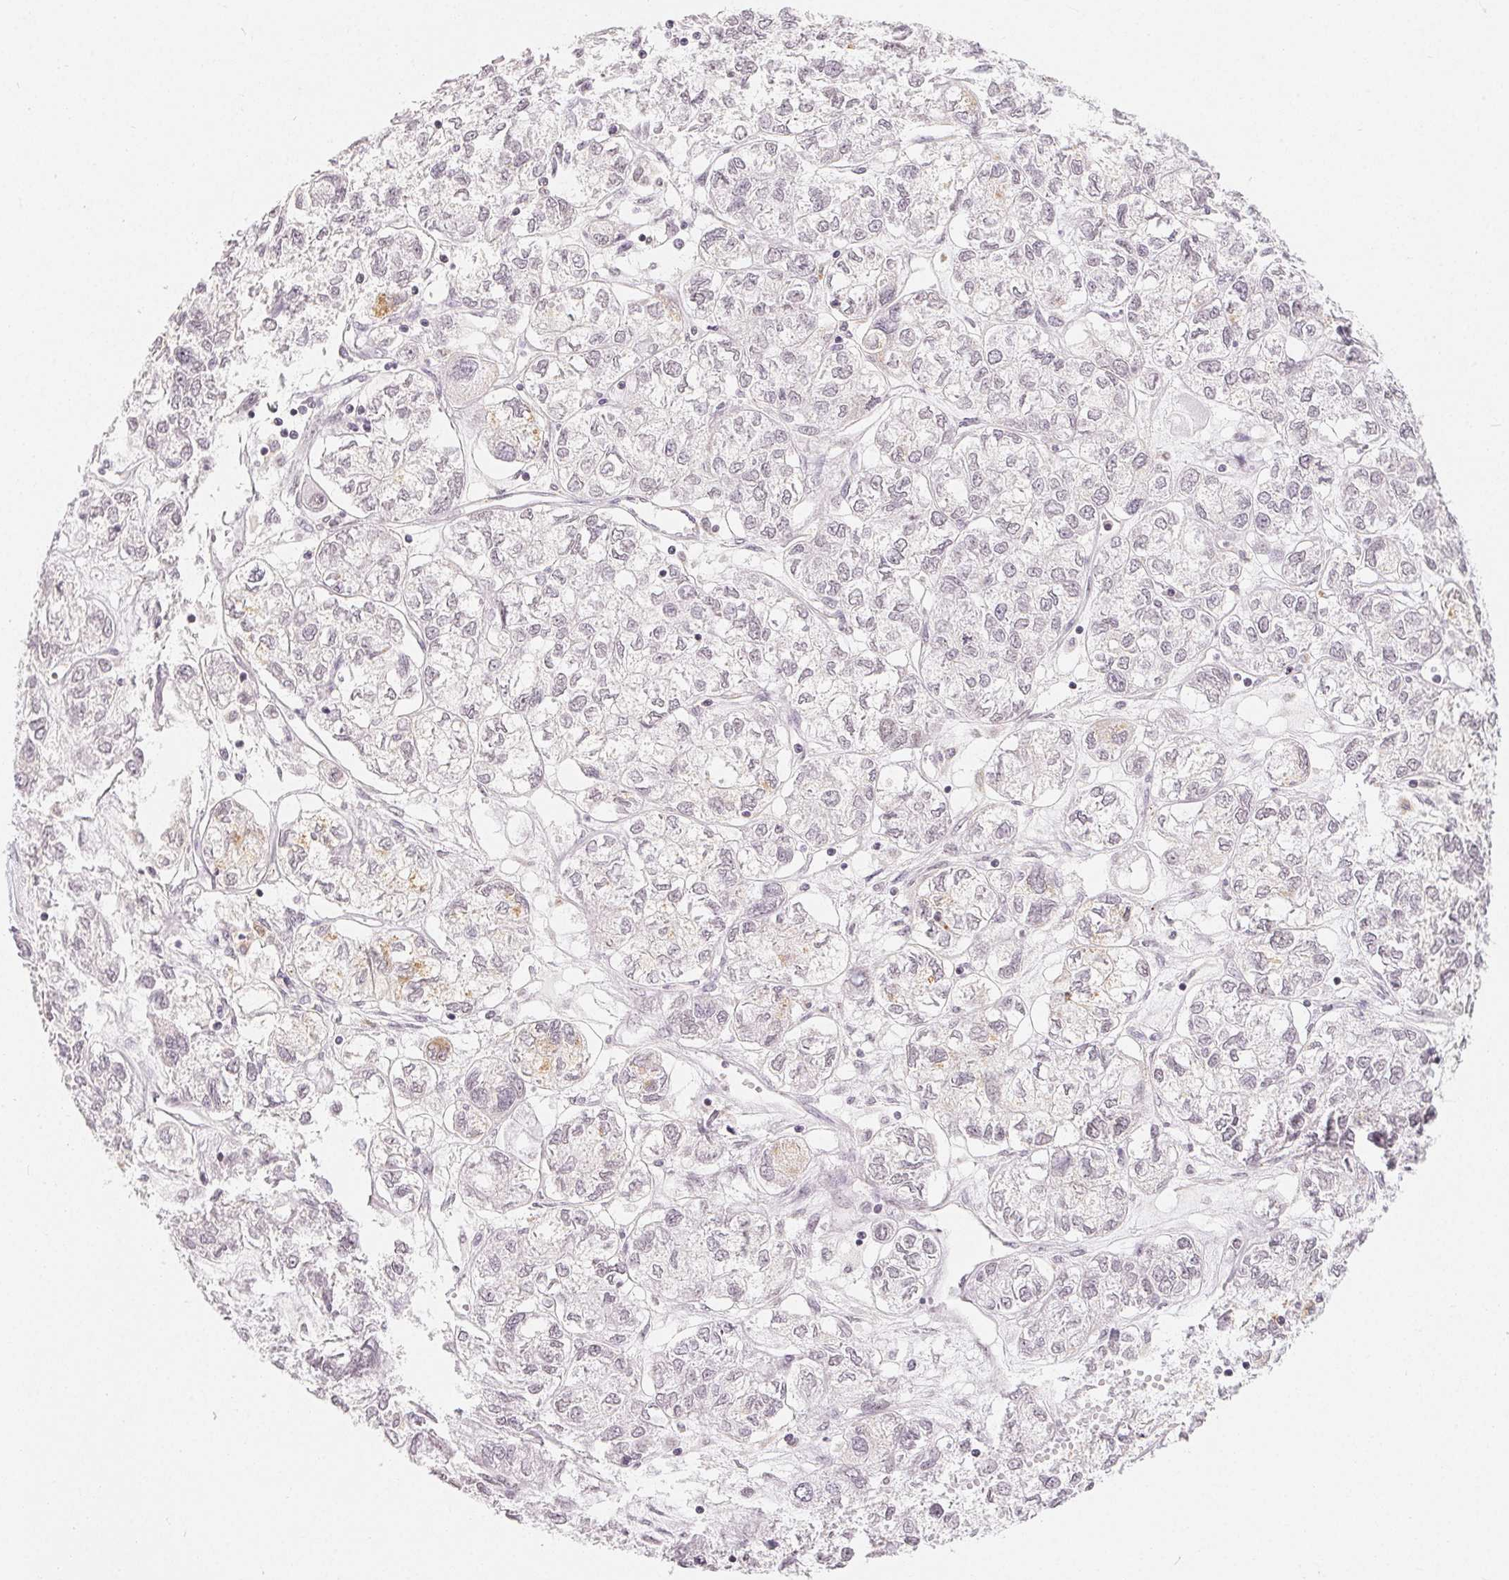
{"staining": {"intensity": "negative", "quantity": "none", "location": "none"}, "tissue": "ovarian cancer", "cell_type": "Tumor cells", "image_type": "cancer", "snomed": [{"axis": "morphology", "description": "Carcinoma, endometroid"}, {"axis": "topography", "description": "Ovary"}], "caption": "High power microscopy image of an IHC micrograph of ovarian cancer (endometroid carcinoma), revealing no significant positivity in tumor cells. (DAB IHC, high magnification).", "gene": "NXF3", "patient": {"sex": "female", "age": 64}}